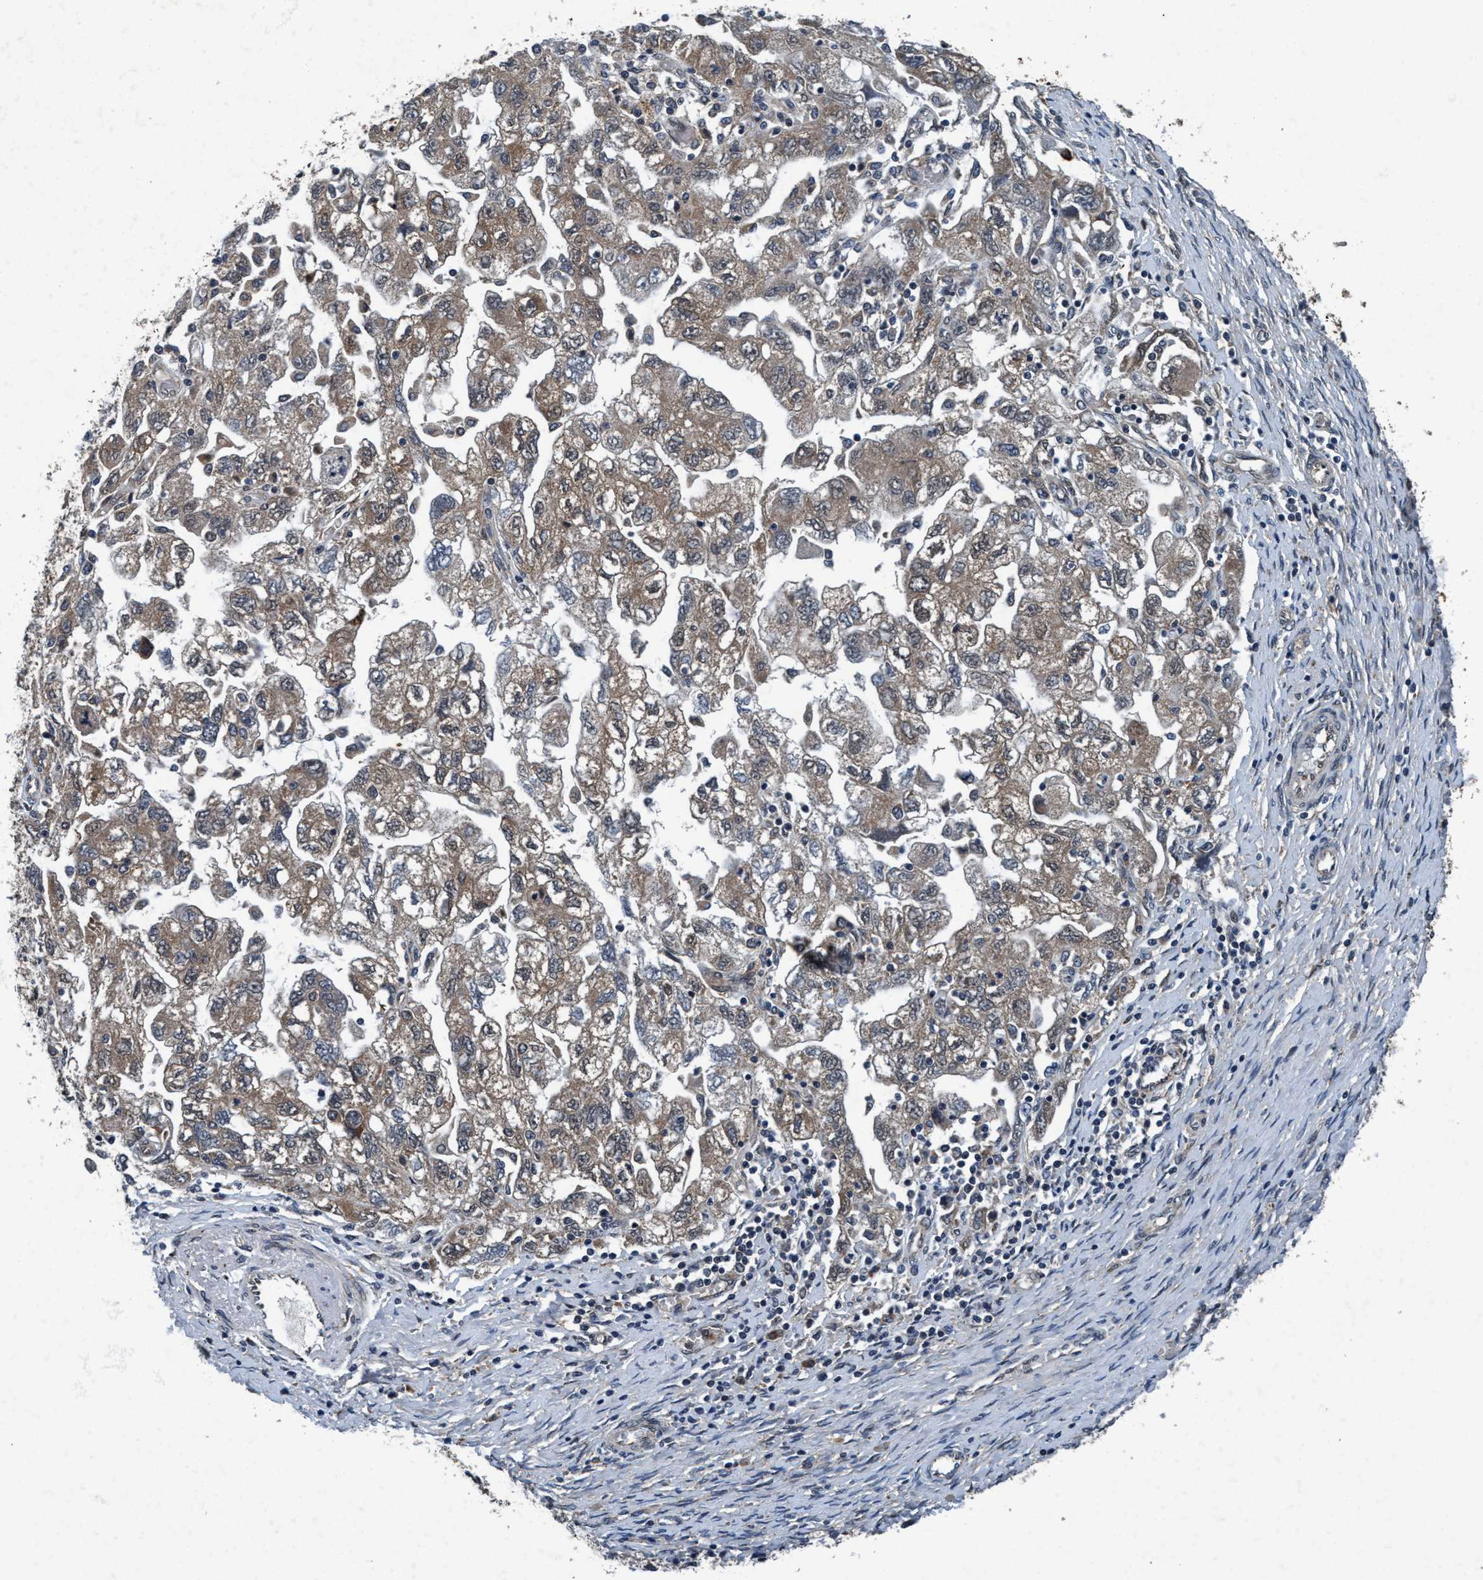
{"staining": {"intensity": "moderate", "quantity": ">75%", "location": "cytoplasmic/membranous"}, "tissue": "ovarian cancer", "cell_type": "Tumor cells", "image_type": "cancer", "snomed": [{"axis": "morphology", "description": "Carcinoma, NOS"}, {"axis": "morphology", "description": "Cystadenocarcinoma, serous, NOS"}, {"axis": "topography", "description": "Ovary"}], "caption": "Ovarian cancer (carcinoma) tissue reveals moderate cytoplasmic/membranous staining in about >75% of tumor cells", "gene": "AKT1S1", "patient": {"sex": "female", "age": 69}}